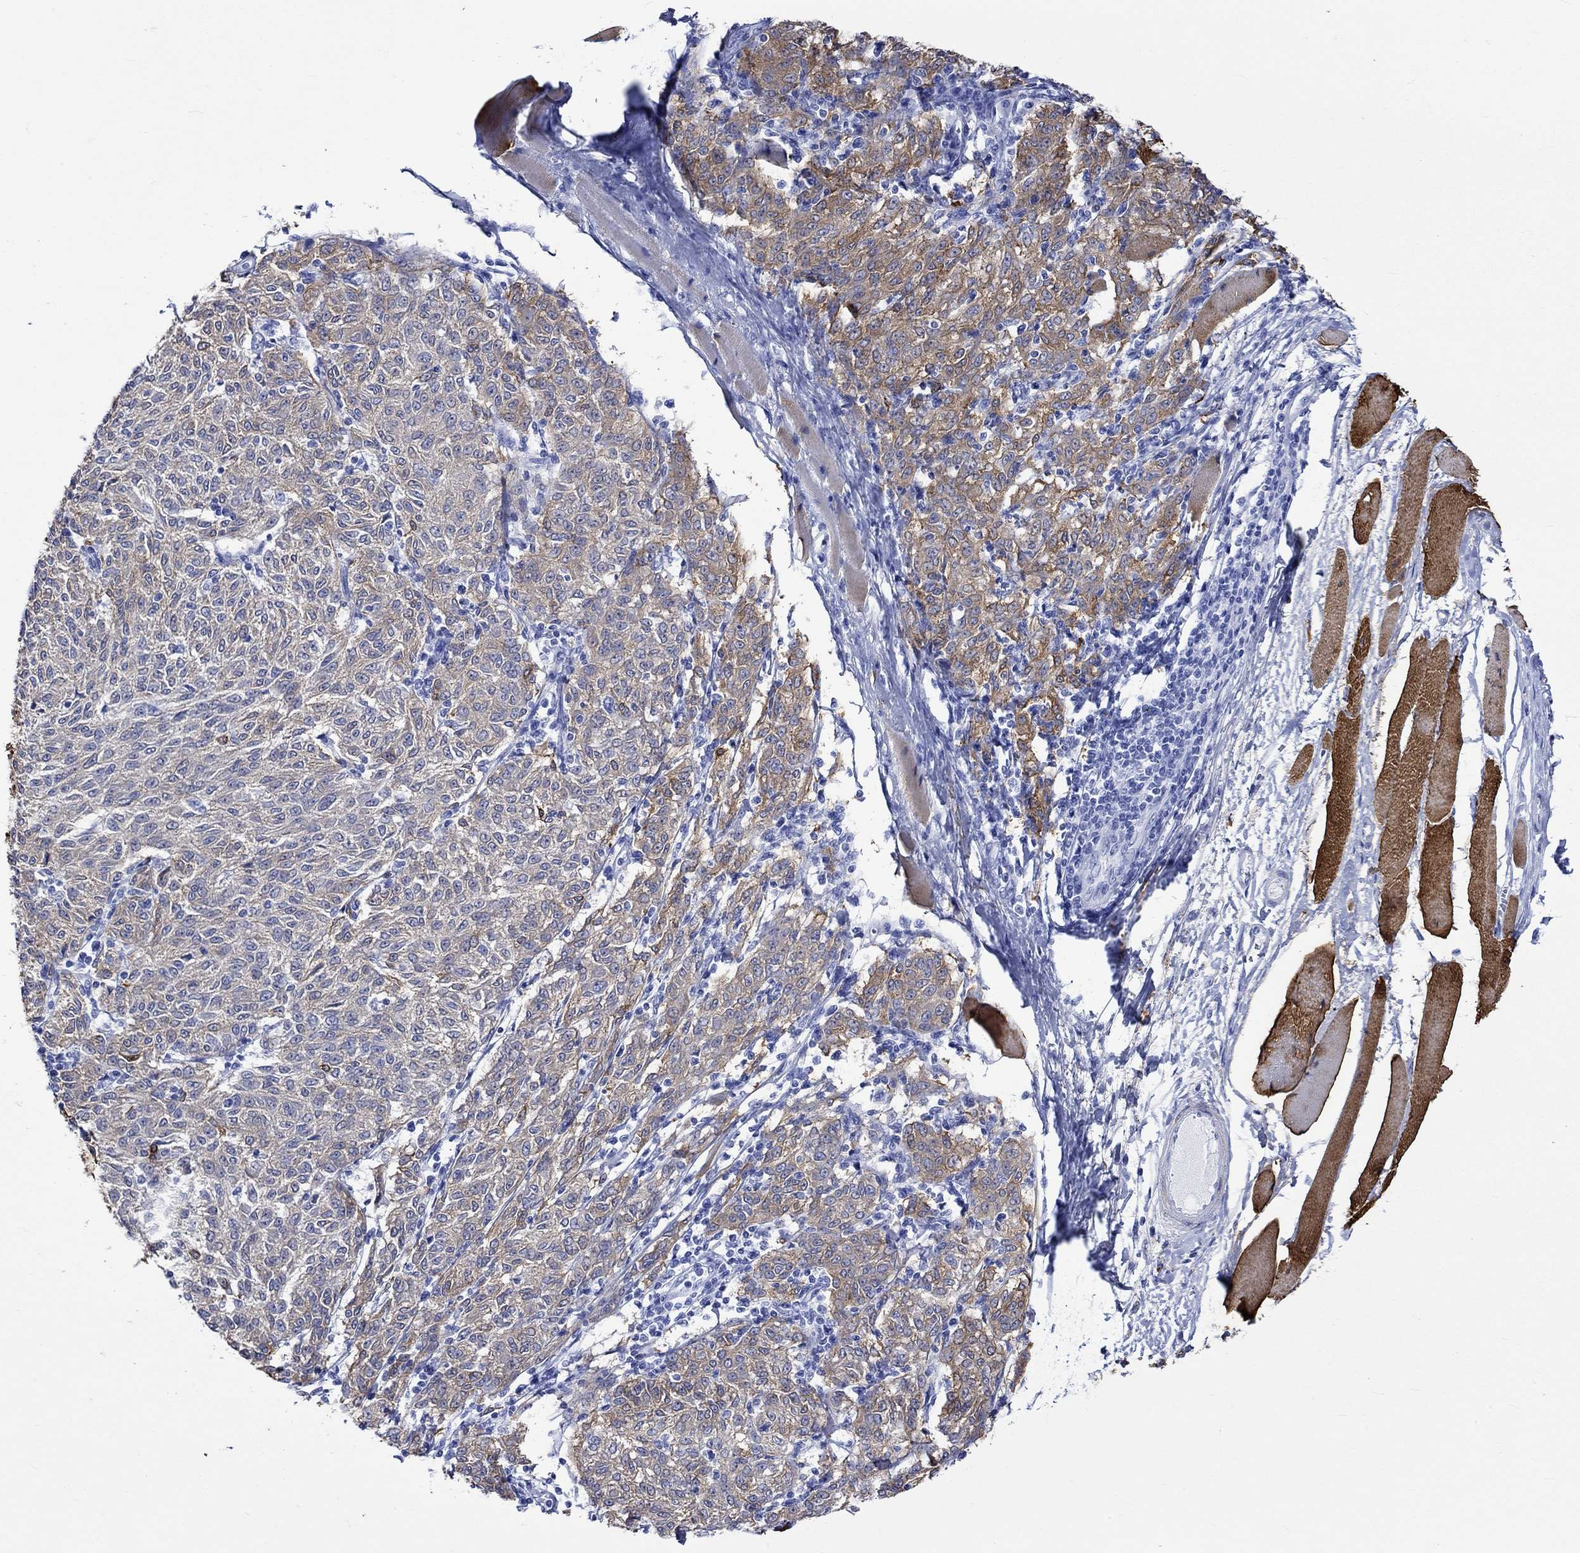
{"staining": {"intensity": "moderate", "quantity": ">75%", "location": "cytoplasmic/membranous"}, "tissue": "melanoma", "cell_type": "Tumor cells", "image_type": "cancer", "snomed": [{"axis": "morphology", "description": "Malignant melanoma, NOS"}, {"axis": "topography", "description": "Skin"}], "caption": "Tumor cells show medium levels of moderate cytoplasmic/membranous staining in approximately >75% of cells in human melanoma.", "gene": "CRYAB", "patient": {"sex": "female", "age": 72}}